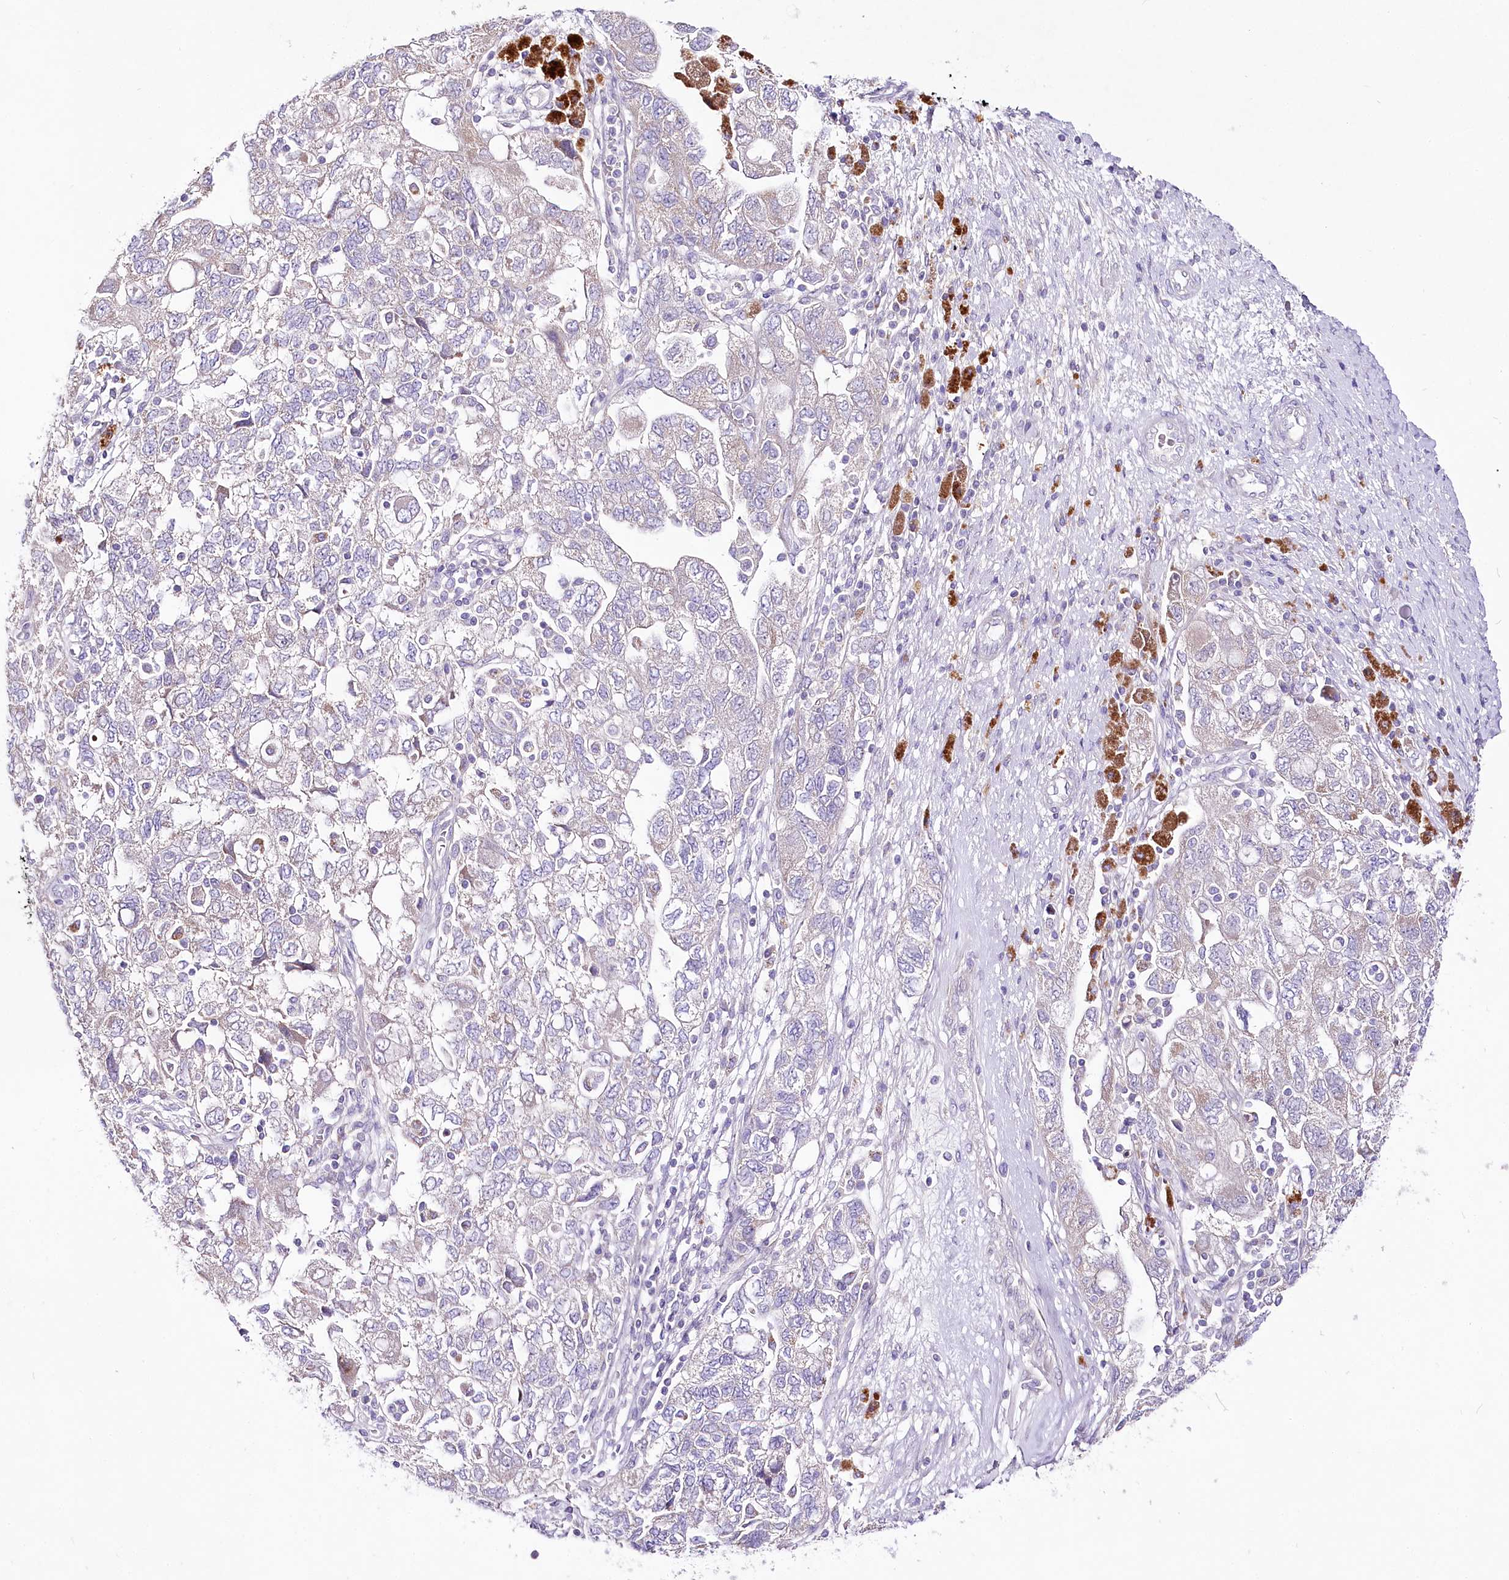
{"staining": {"intensity": "weak", "quantity": "<25%", "location": "cytoplasmic/membranous"}, "tissue": "ovarian cancer", "cell_type": "Tumor cells", "image_type": "cancer", "snomed": [{"axis": "morphology", "description": "Carcinoma, NOS"}, {"axis": "morphology", "description": "Cystadenocarcinoma, serous, NOS"}, {"axis": "topography", "description": "Ovary"}], "caption": "Ovarian carcinoma was stained to show a protein in brown. There is no significant expression in tumor cells.", "gene": "LRRC14B", "patient": {"sex": "female", "age": 69}}